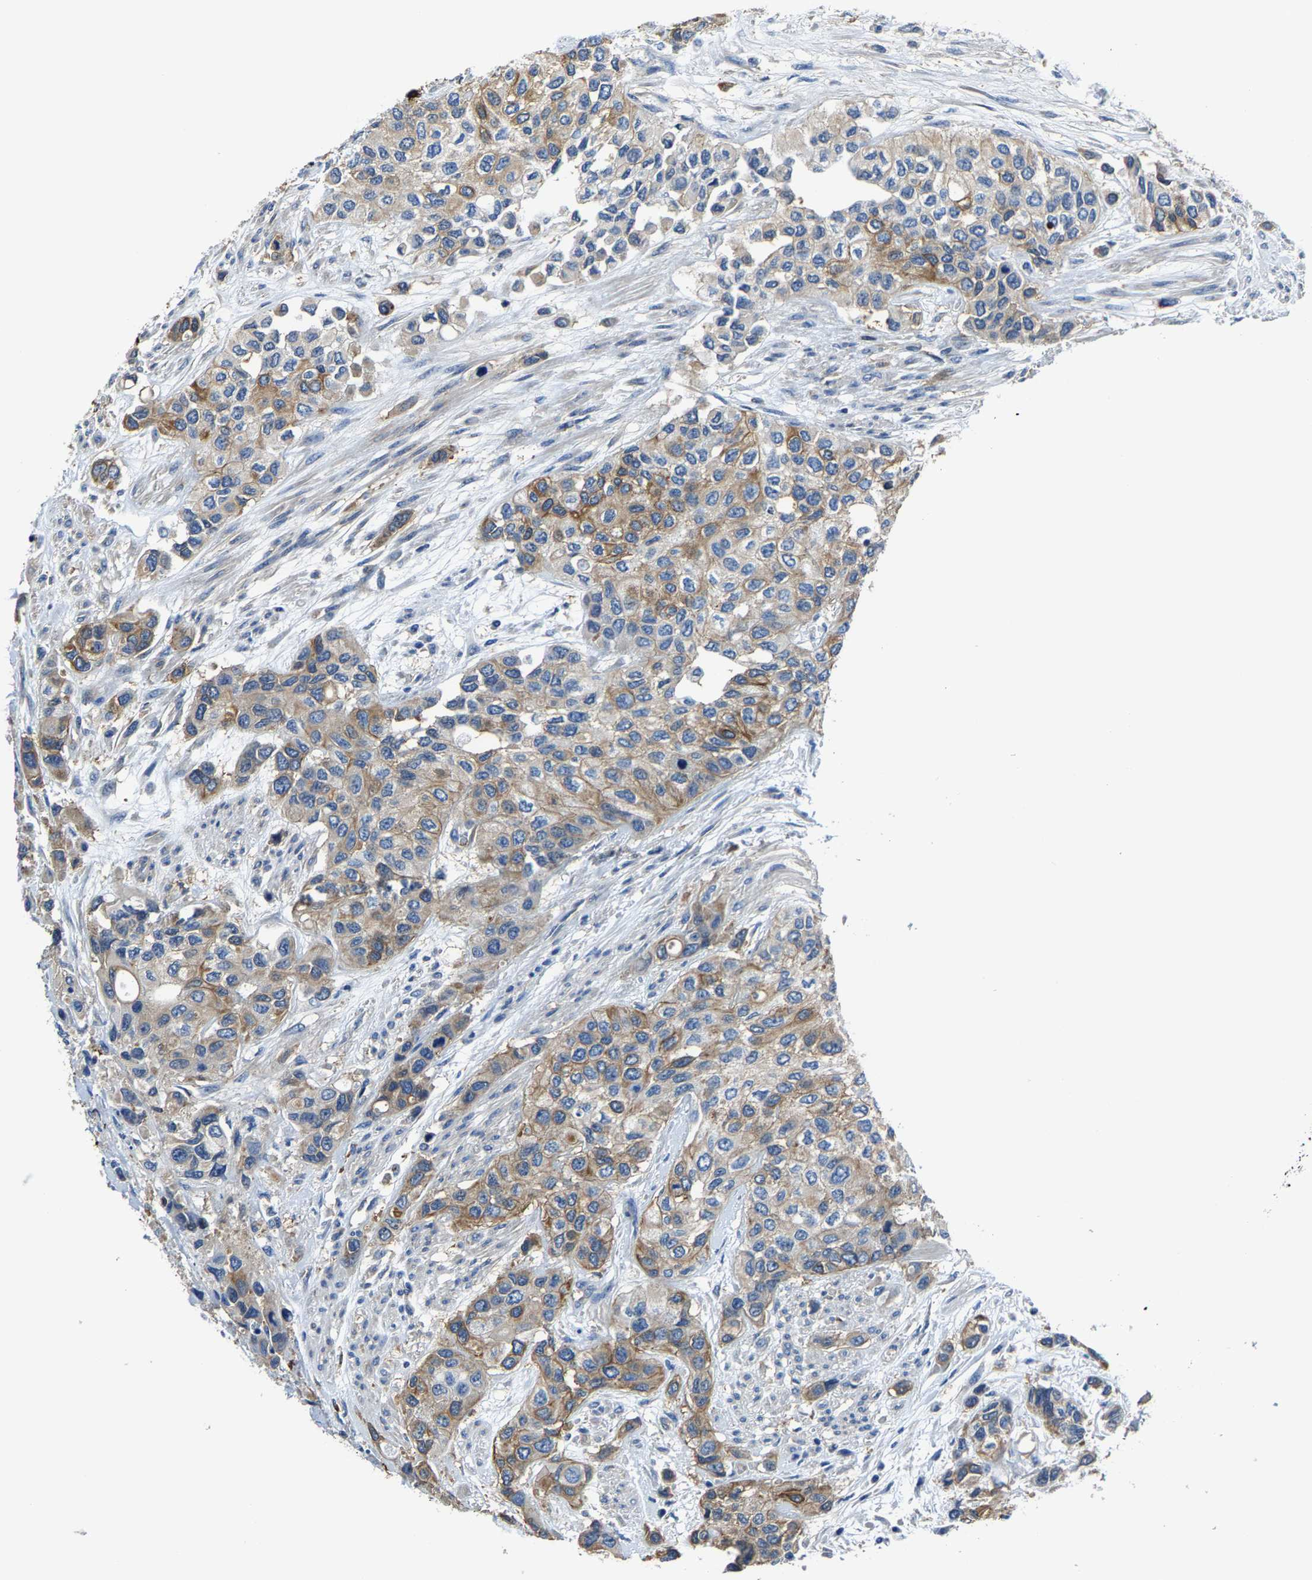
{"staining": {"intensity": "moderate", "quantity": ">75%", "location": "cytoplasmic/membranous"}, "tissue": "urothelial cancer", "cell_type": "Tumor cells", "image_type": "cancer", "snomed": [{"axis": "morphology", "description": "Urothelial carcinoma, High grade"}, {"axis": "topography", "description": "Urinary bladder"}], "caption": "Approximately >75% of tumor cells in urothelial carcinoma (high-grade) demonstrate moderate cytoplasmic/membranous protein staining as visualized by brown immunohistochemical staining.", "gene": "TRAF6", "patient": {"sex": "female", "age": 56}}